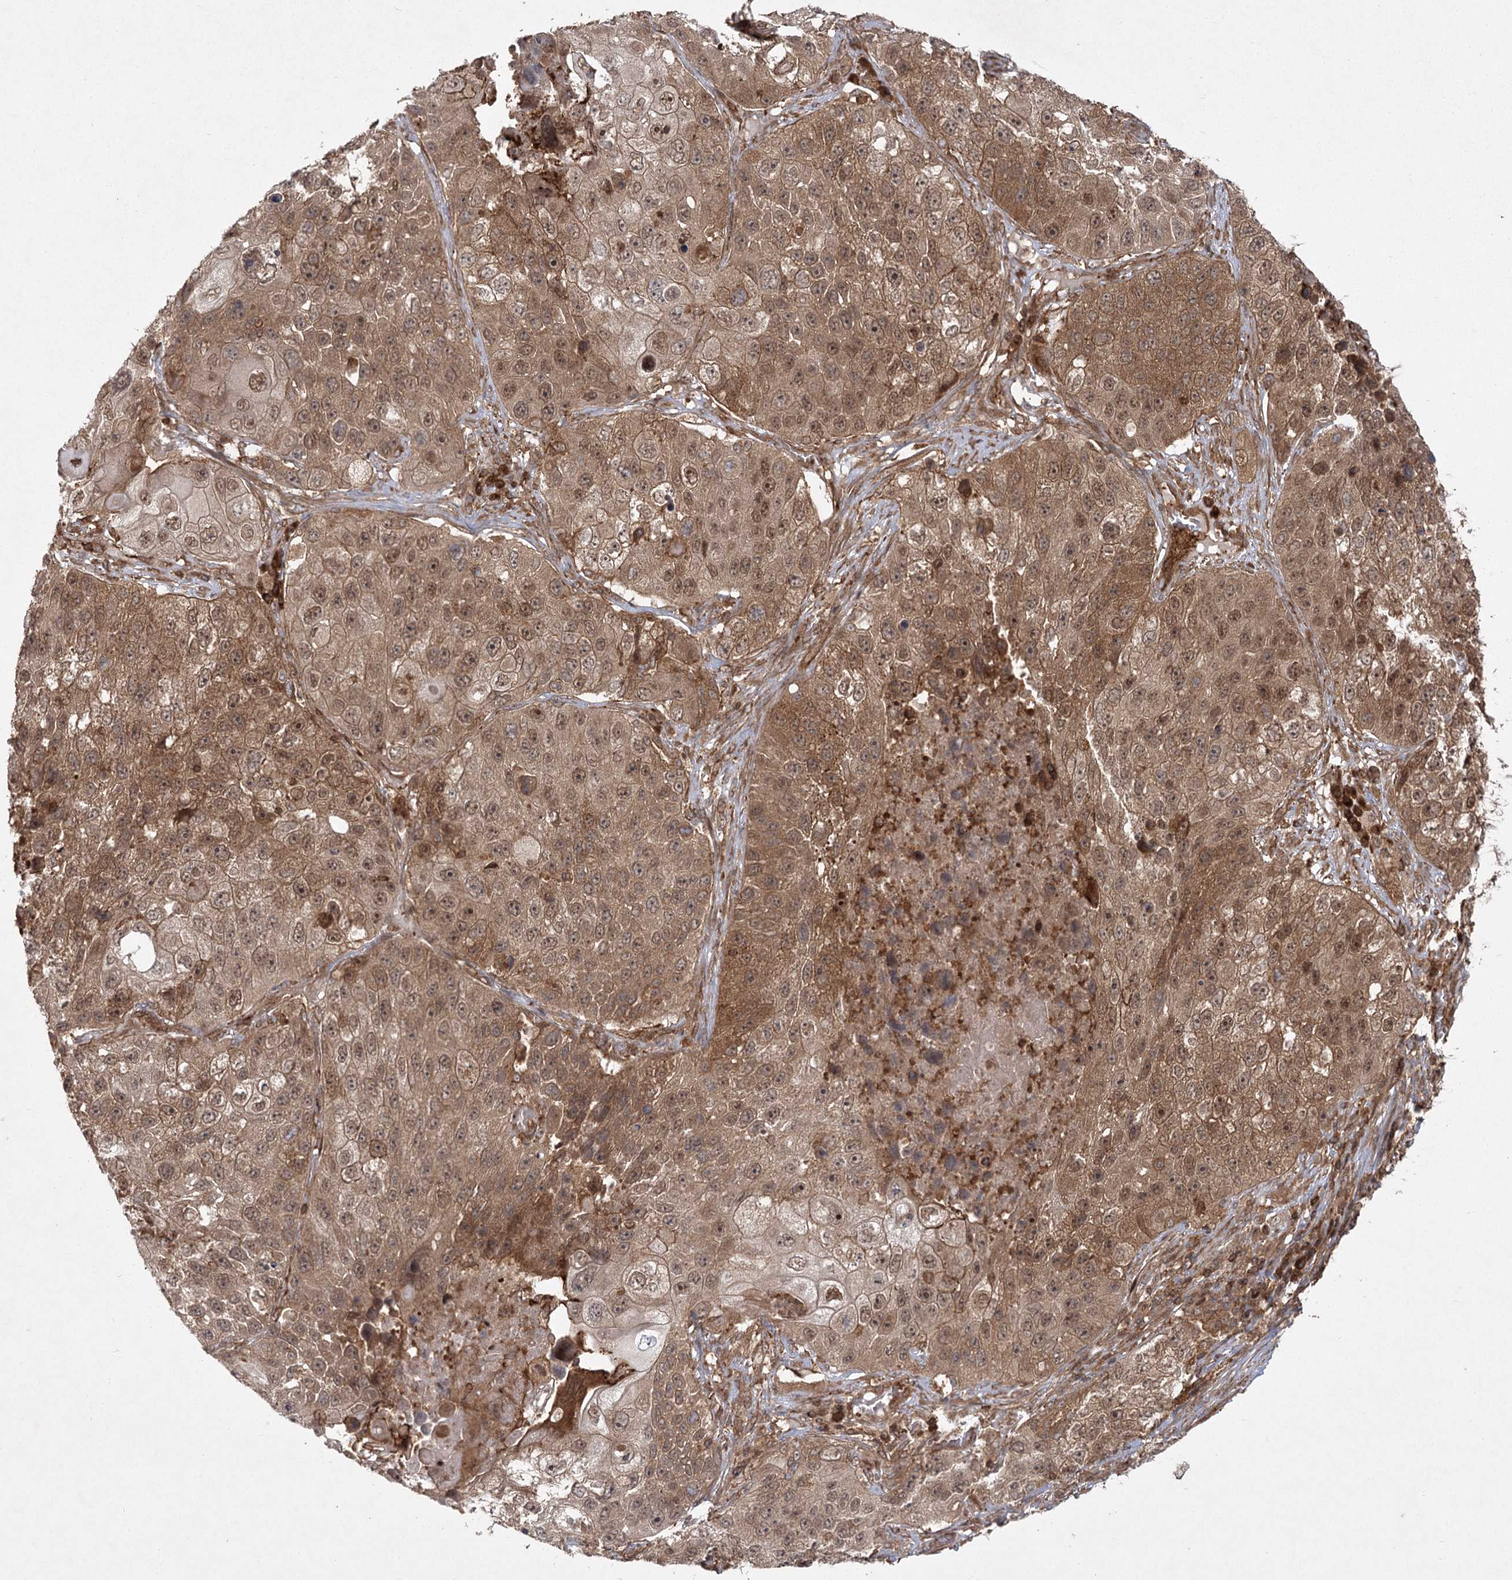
{"staining": {"intensity": "moderate", "quantity": ">75%", "location": "cytoplasmic/membranous,nuclear"}, "tissue": "lung cancer", "cell_type": "Tumor cells", "image_type": "cancer", "snomed": [{"axis": "morphology", "description": "Squamous cell carcinoma, NOS"}, {"axis": "topography", "description": "Lung"}], "caption": "Moderate cytoplasmic/membranous and nuclear expression for a protein is identified in about >75% of tumor cells of lung squamous cell carcinoma using immunohistochemistry (IHC).", "gene": "MDFIC", "patient": {"sex": "male", "age": 61}}